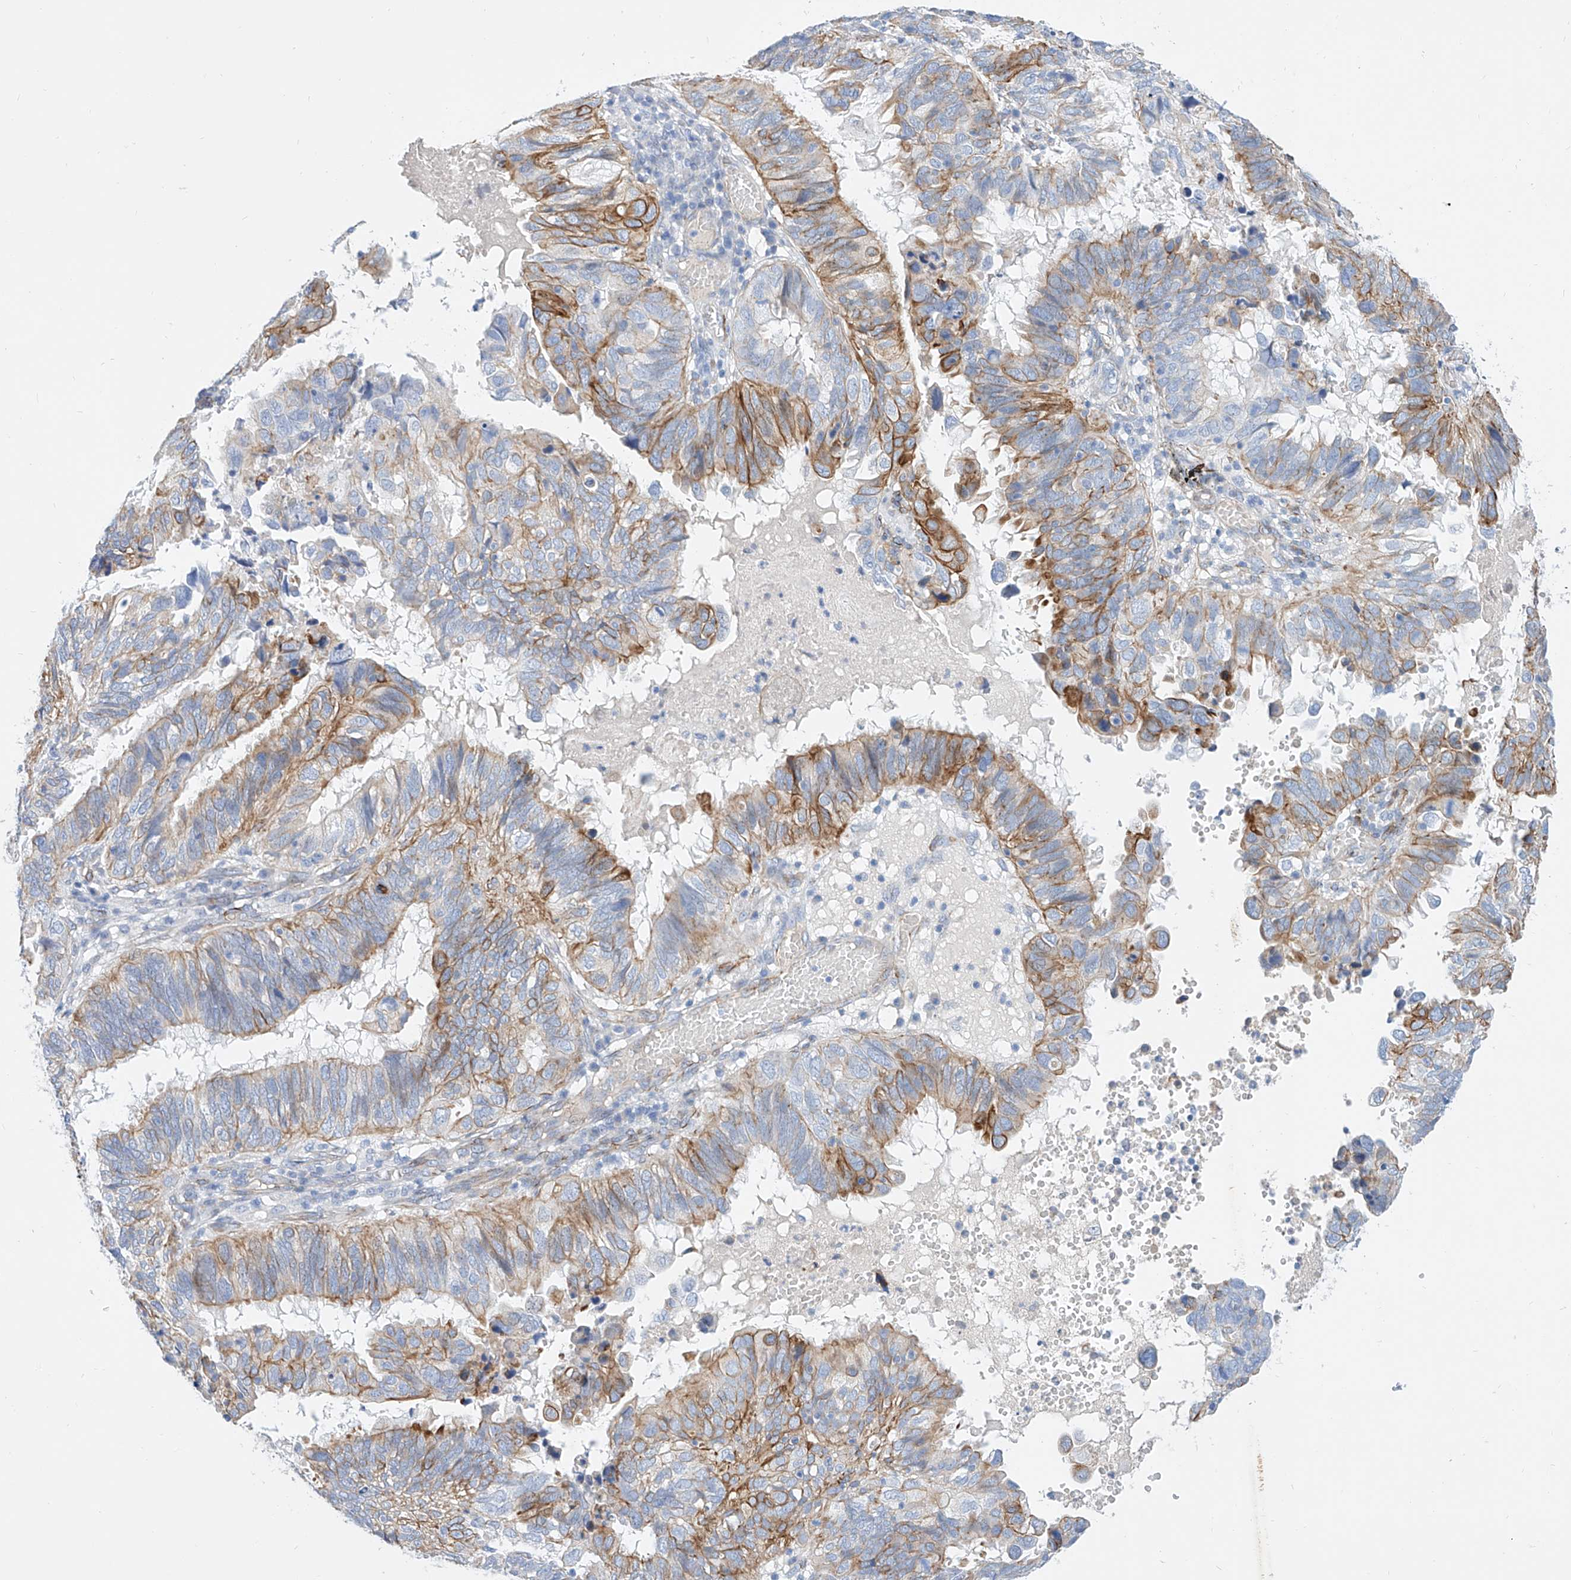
{"staining": {"intensity": "moderate", "quantity": "25%-75%", "location": "cytoplasmic/membranous"}, "tissue": "endometrial cancer", "cell_type": "Tumor cells", "image_type": "cancer", "snomed": [{"axis": "morphology", "description": "Adenocarcinoma, NOS"}, {"axis": "topography", "description": "Uterus"}], "caption": "DAB immunohistochemical staining of adenocarcinoma (endometrial) exhibits moderate cytoplasmic/membranous protein positivity in approximately 25%-75% of tumor cells.", "gene": "SBSPON", "patient": {"sex": "female", "age": 77}}